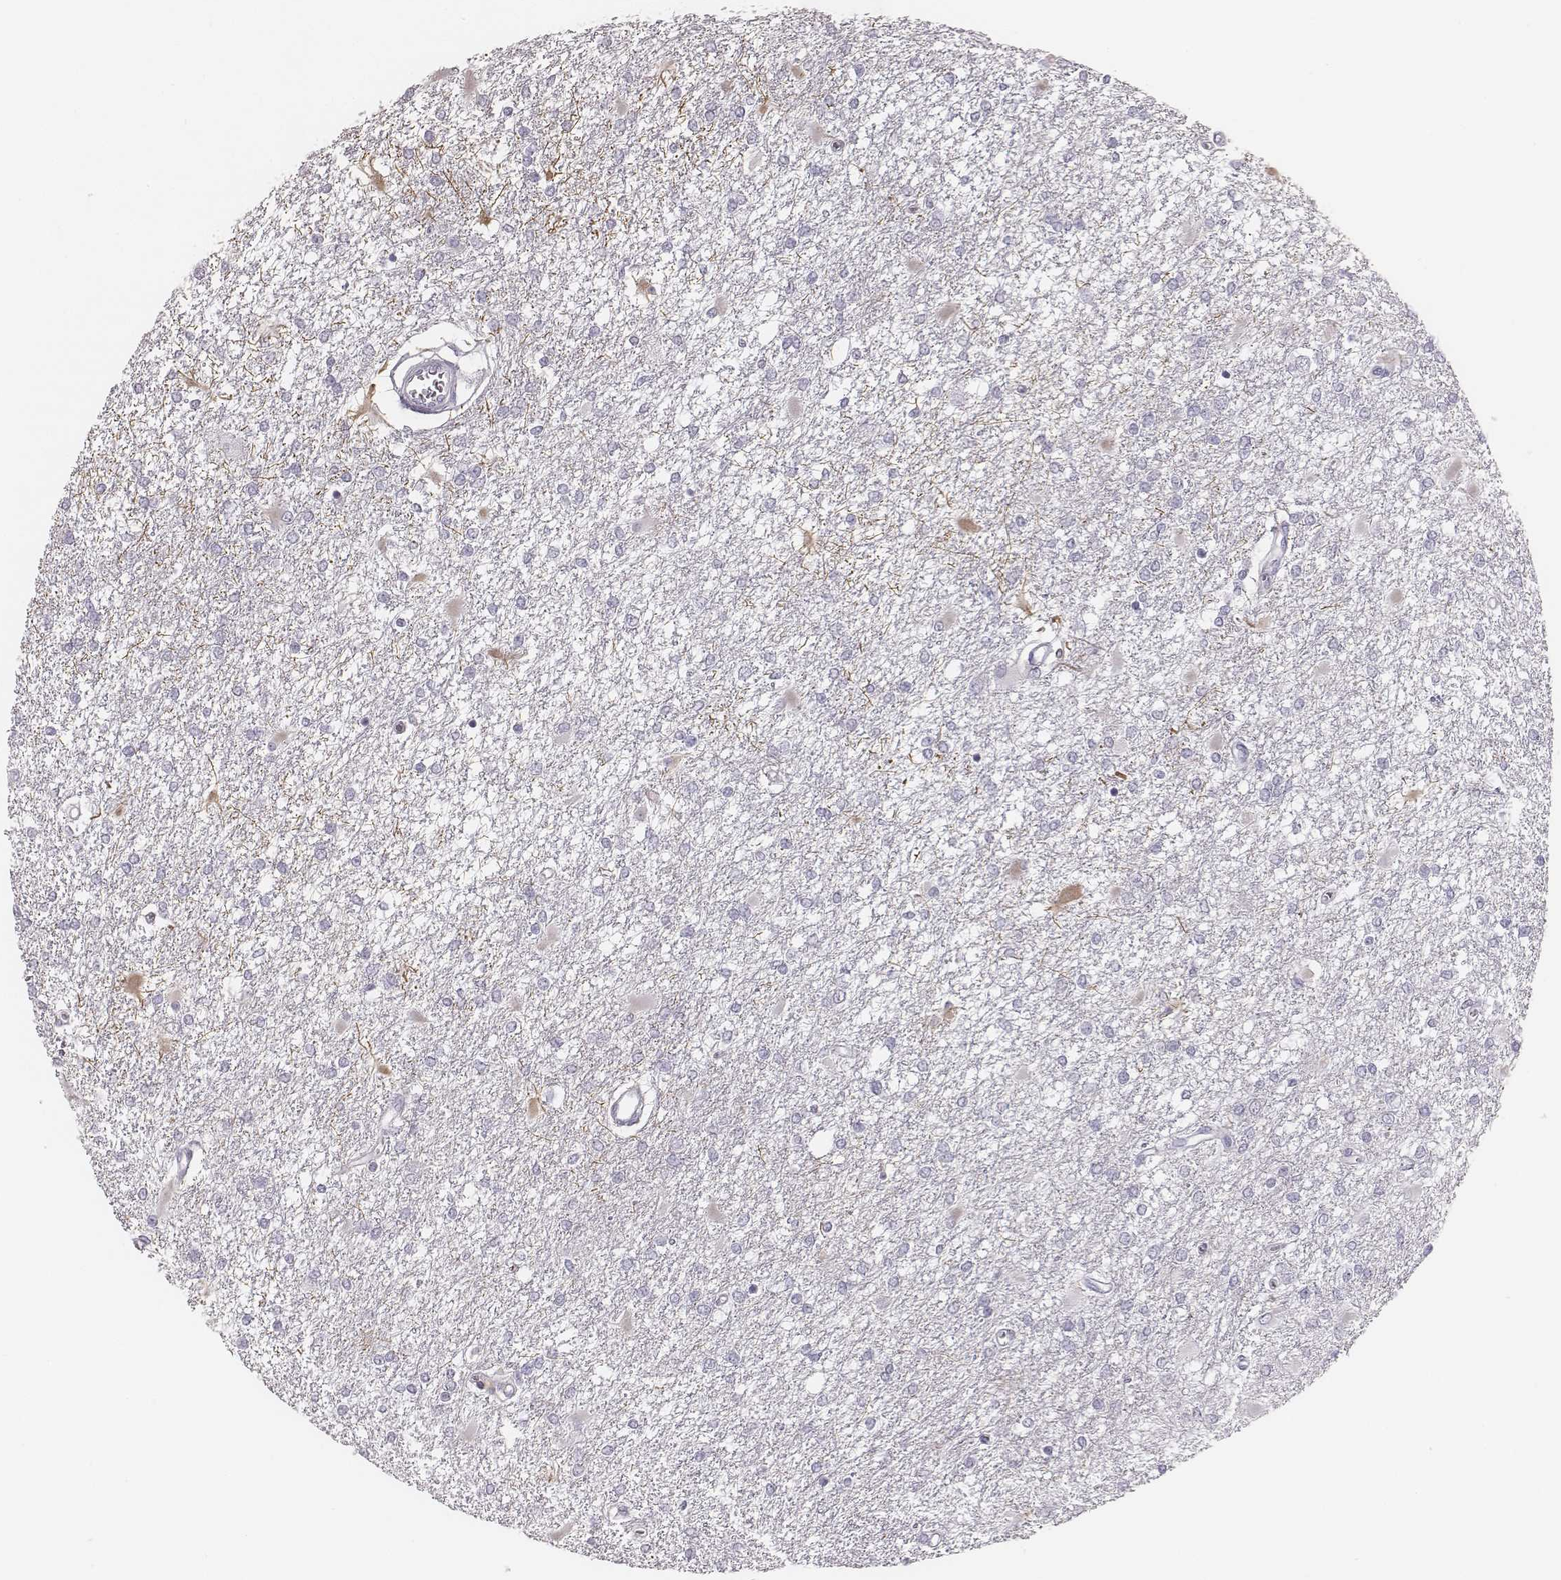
{"staining": {"intensity": "negative", "quantity": "none", "location": "none"}, "tissue": "glioma", "cell_type": "Tumor cells", "image_type": "cancer", "snomed": [{"axis": "morphology", "description": "Glioma, malignant, High grade"}, {"axis": "topography", "description": "Cerebral cortex"}], "caption": "A high-resolution image shows IHC staining of glioma, which reveals no significant expression in tumor cells.", "gene": "ZNF365", "patient": {"sex": "male", "age": 79}}